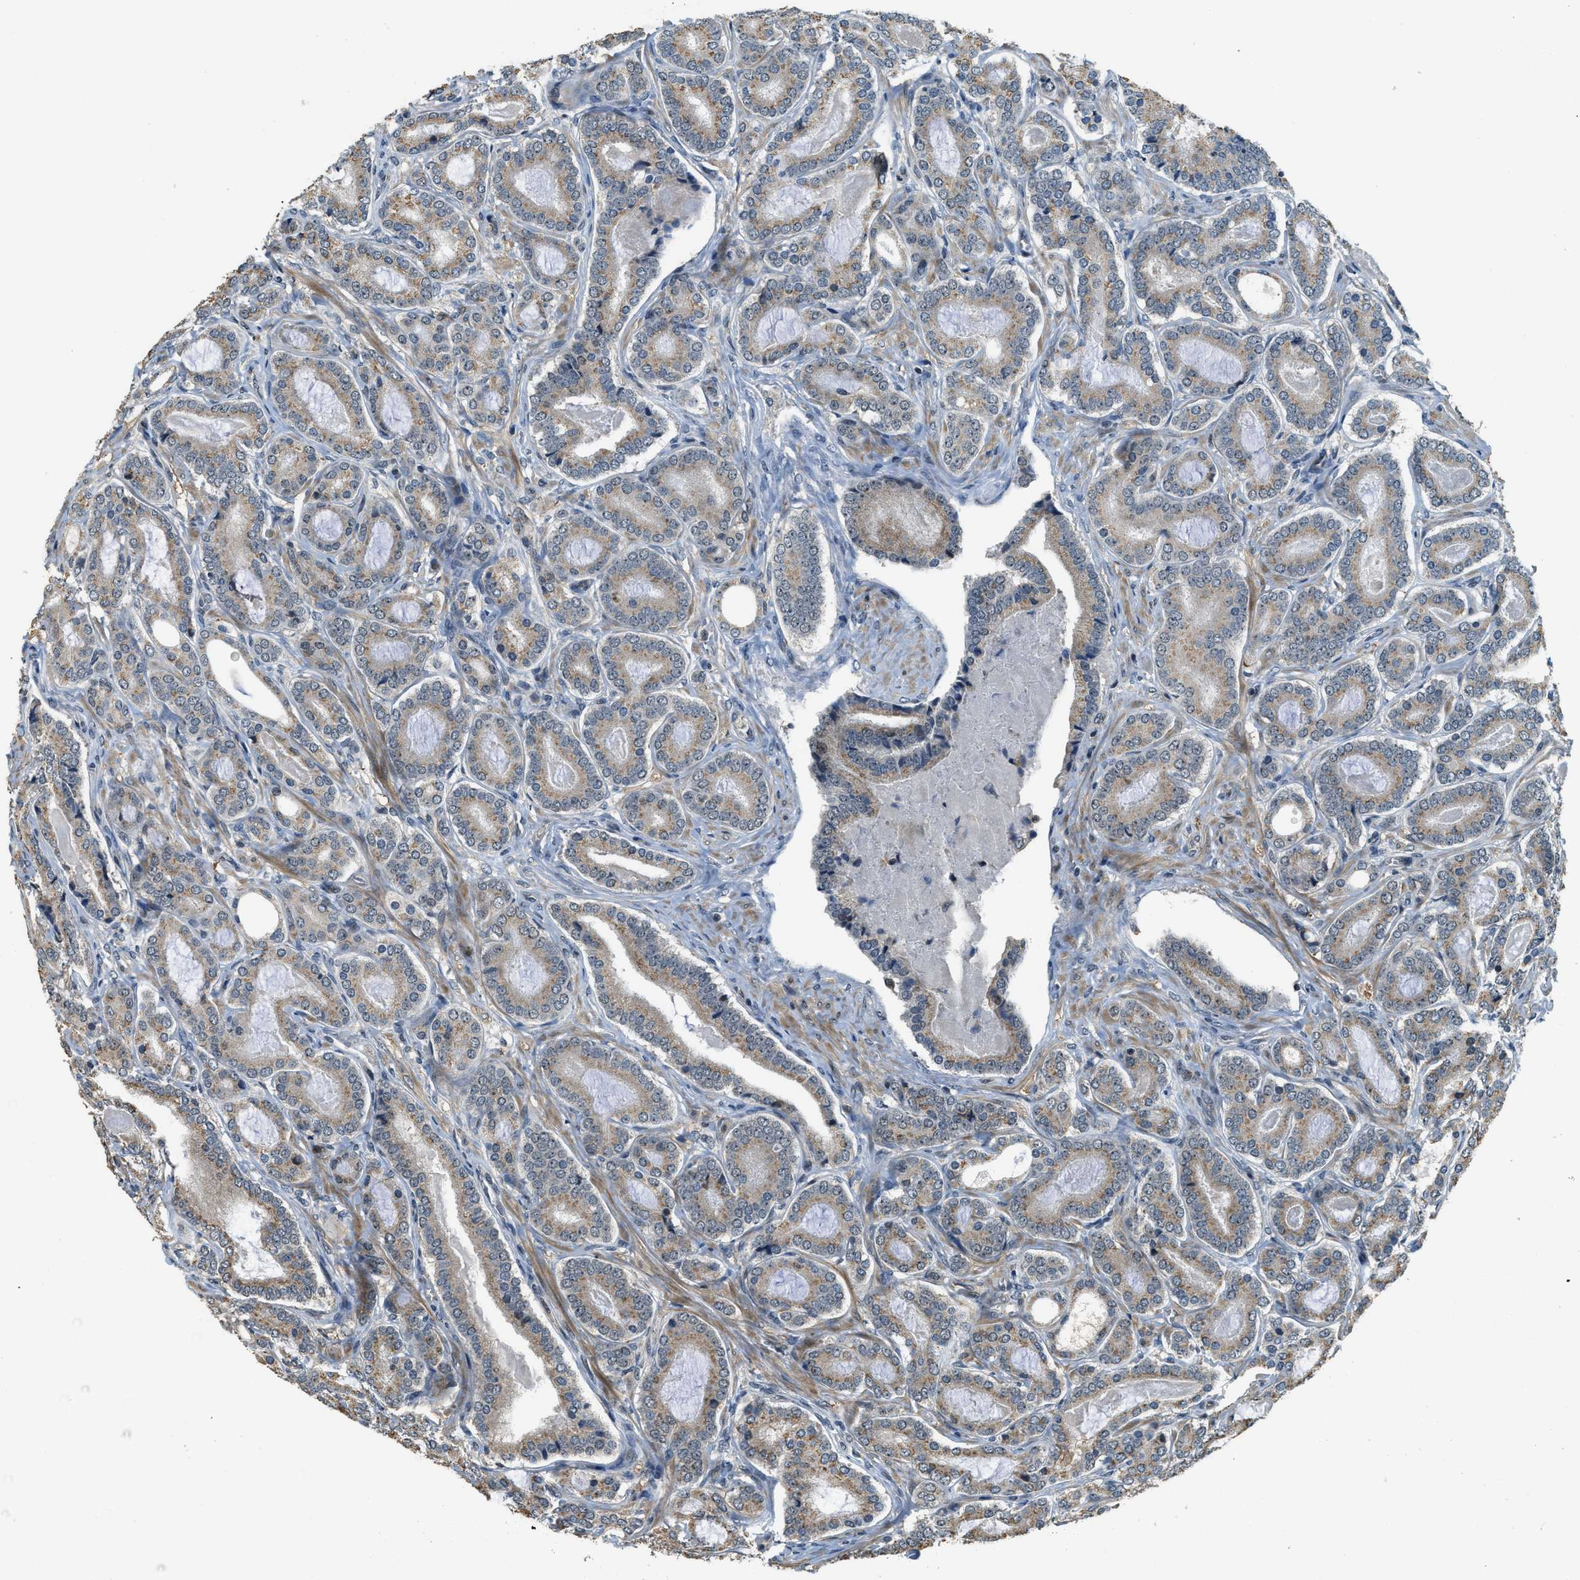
{"staining": {"intensity": "weak", "quantity": ">75%", "location": "cytoplasmic/membranous"}, "tissue": "prostate cancer", "cell_type": "Tumor cells", "image_type": "cancer", "snomed": [{"axis": "morphology", "description": "Adenocarcinoma, High grade"}, {"axis": "topography", "description": "Prostate"}], "caption": "Tumor cells show low levels of weak cytoplasmic/membranous expression in approximately >75% of cells in prostate cancer. (brown staining indicates protein expression, while blue staining denotes nuclei).", "gene": "MED21", "patient": {"sex": "male", "age": 60}}